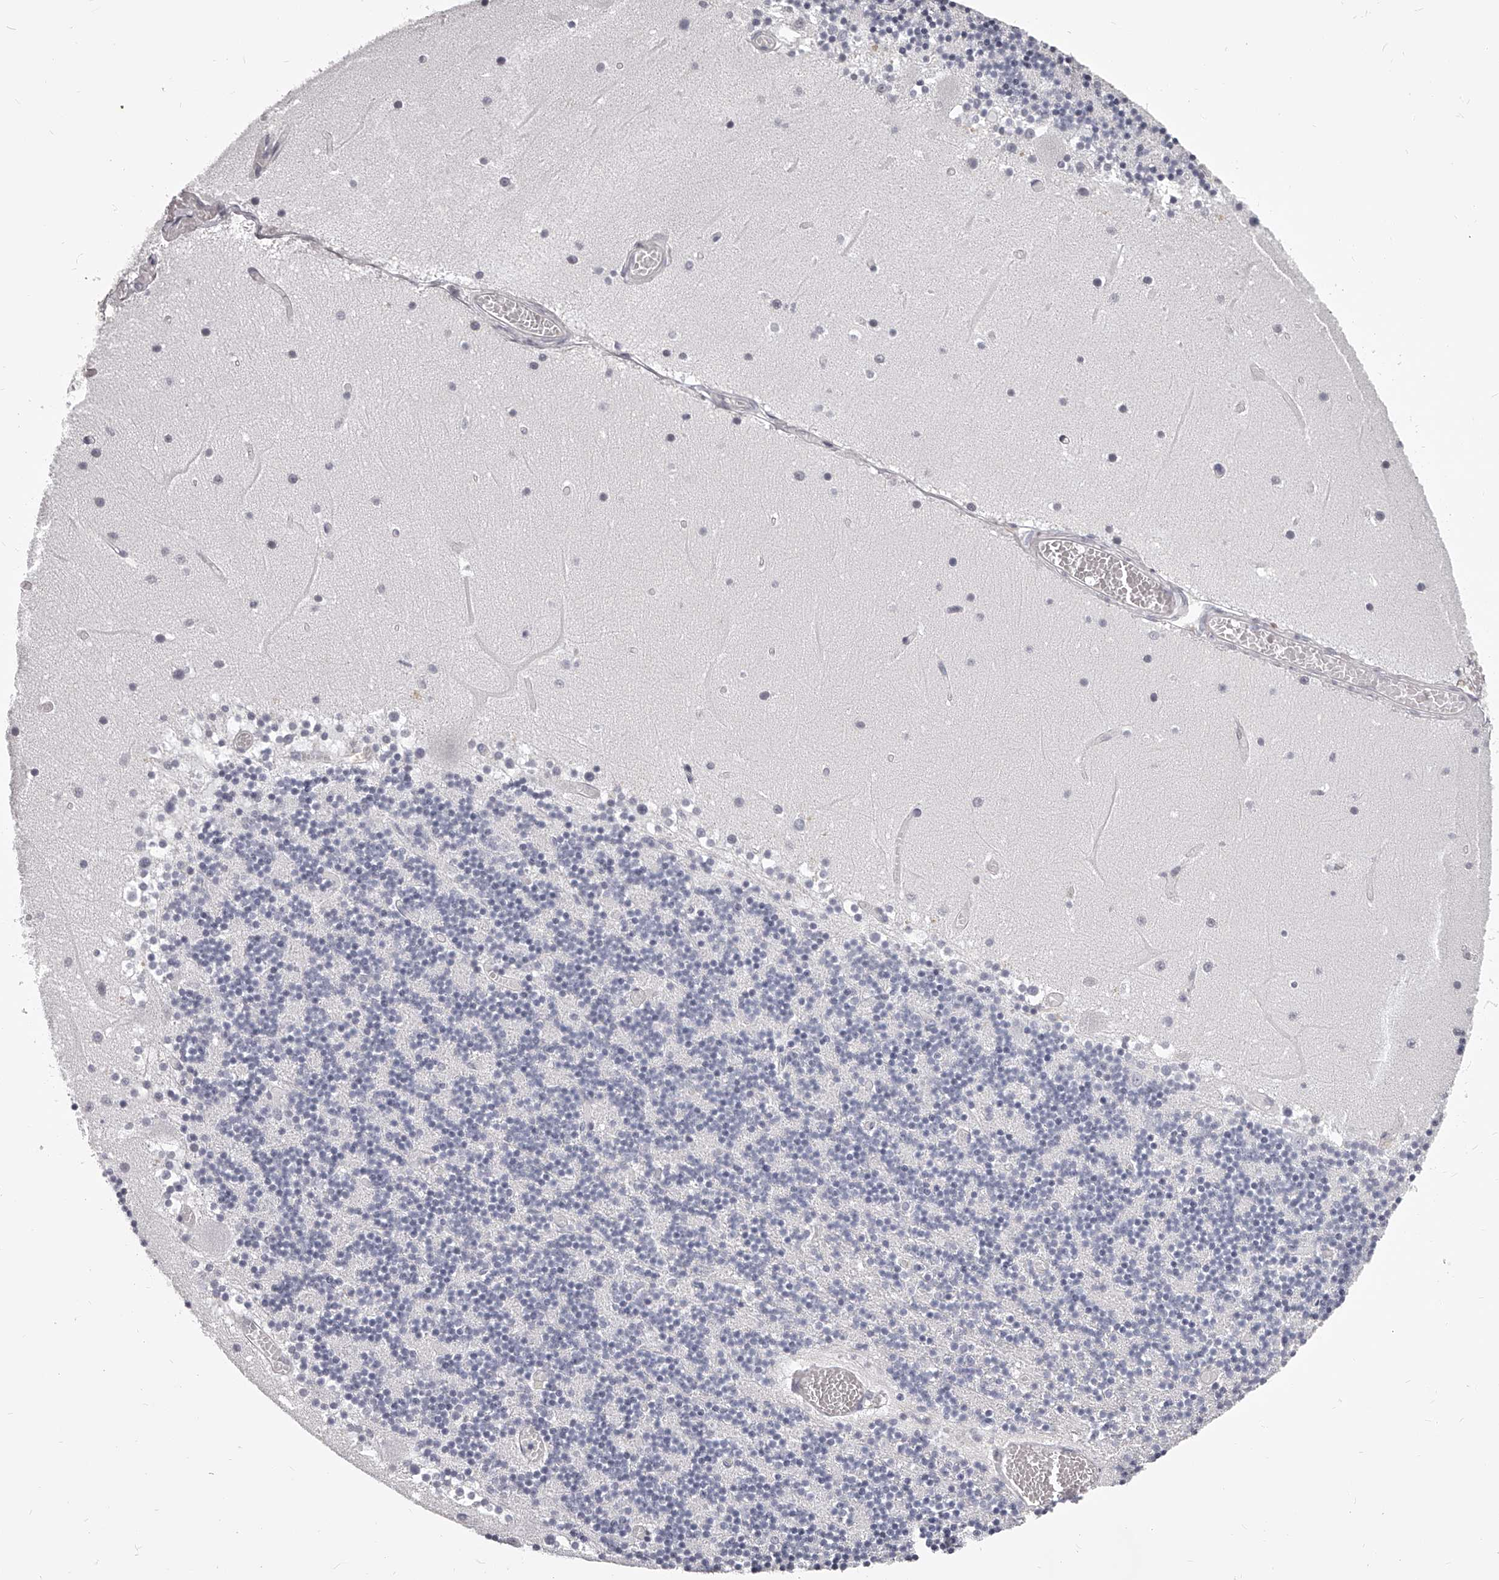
{"staining": {"intensity": "negative", "quantity": "none", "location": "none"}, "tissue": "cerebellum", "cell_type": "Cells in granular layer", "image_type": "normal", "snomed": [{"axis": "morphology", "description": "Normal tissue, NOS"}, {"axis": "topography", "description": "Cerebellum"}], "caption": "Photomicrograph shows no significant protein expression in cells in granular layer of normal cerebellum.", "gene": "DMRT1", "patient": {"sex": "female", "age": 28}}